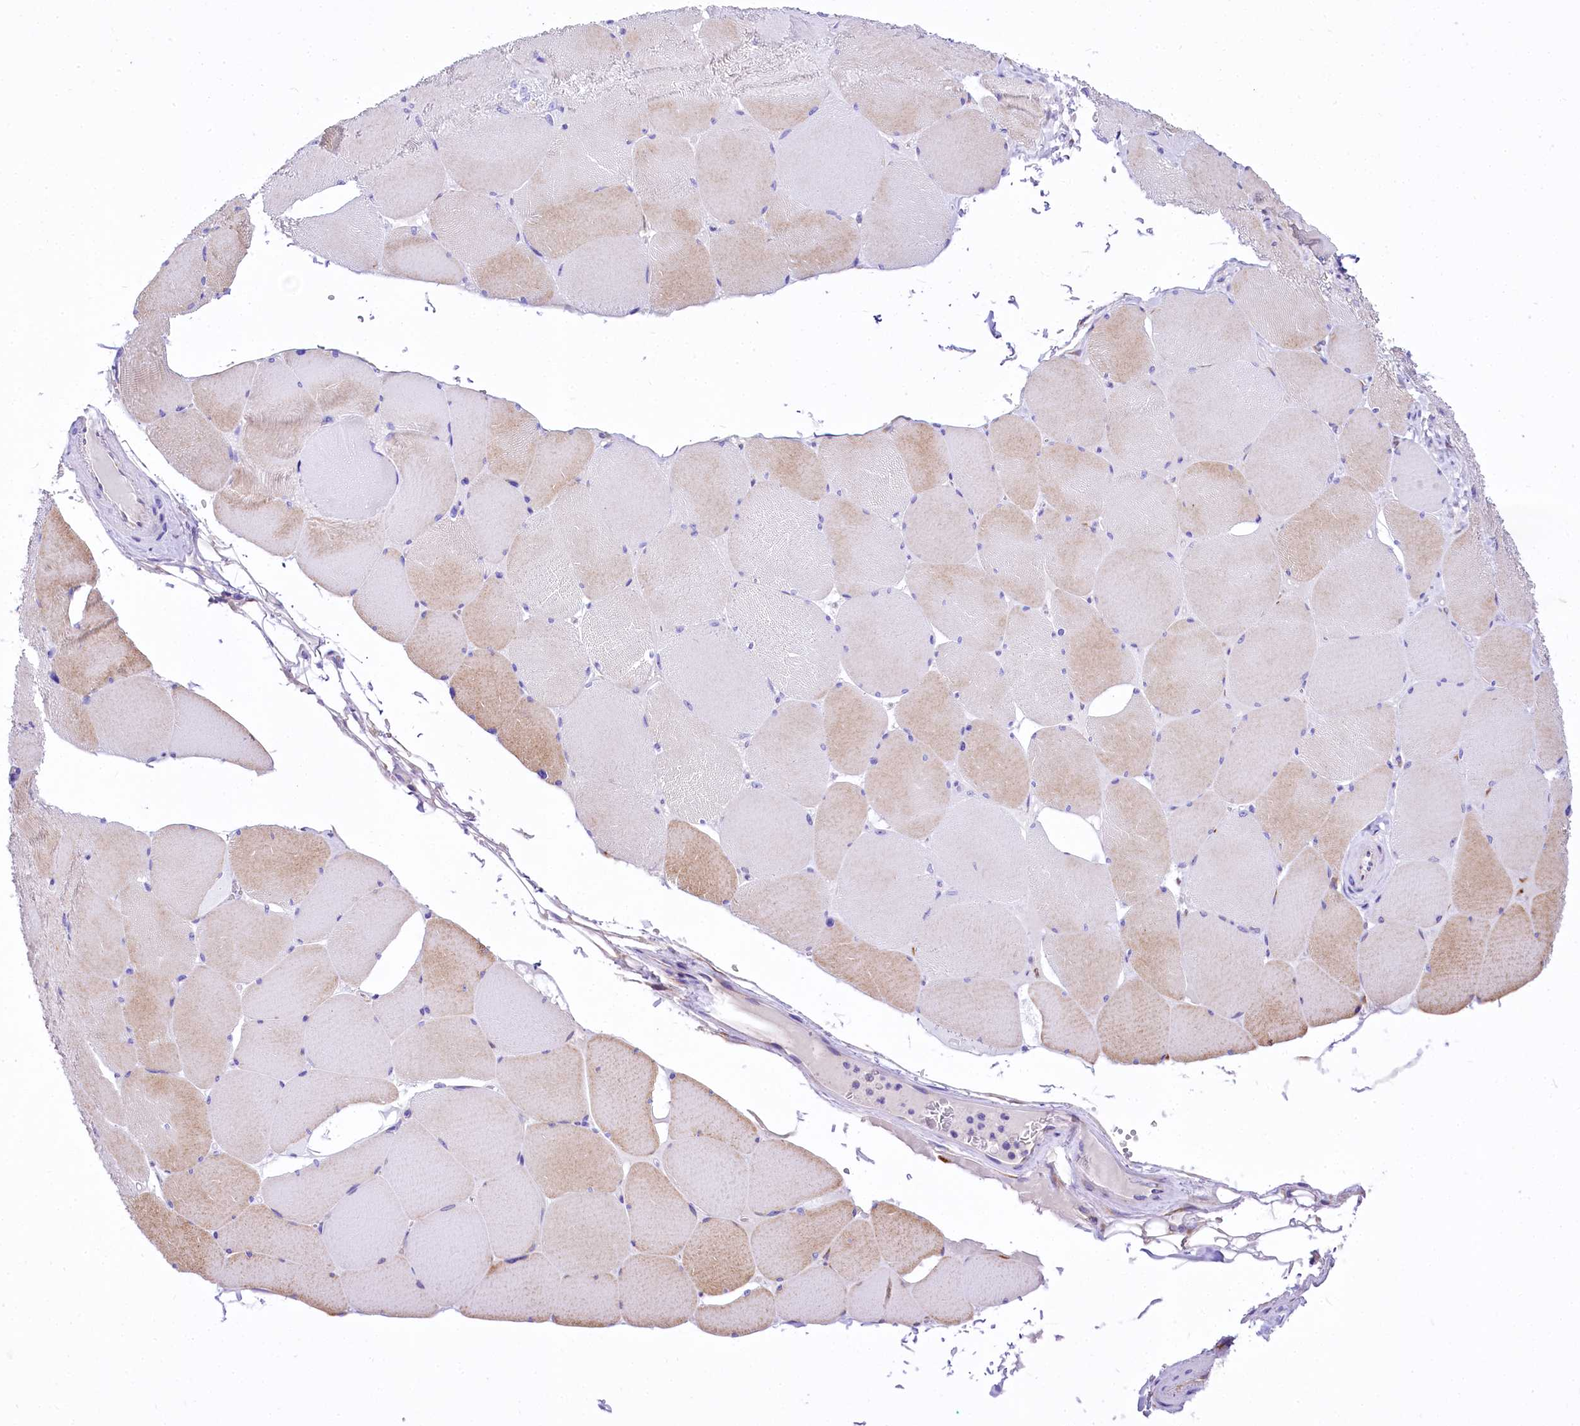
{"staining": {"intensity": "weak", "quantity": "25%-75%", "location": "cytoplasmic/membranous"}, "tissue": "skeletal muscle", "cell_type": "Myocytes", "image_type": "normal", "snomed": [{"axis": "morphology", "description": "Normal tissue, NOS"}, {"axis": "topography", "description": "Skeletal muscle"}, {"axis": "topography", "description": "Head-Neck"}], "caption": "Immunohistochemical staining of benign human skeletal muscle exhibits weak cytoplasmic/membranous protein positivity in approximately 25%-75% of myocytes.", "gene": "A2ML1", "patient": {"sex": "male", "age": 66}}